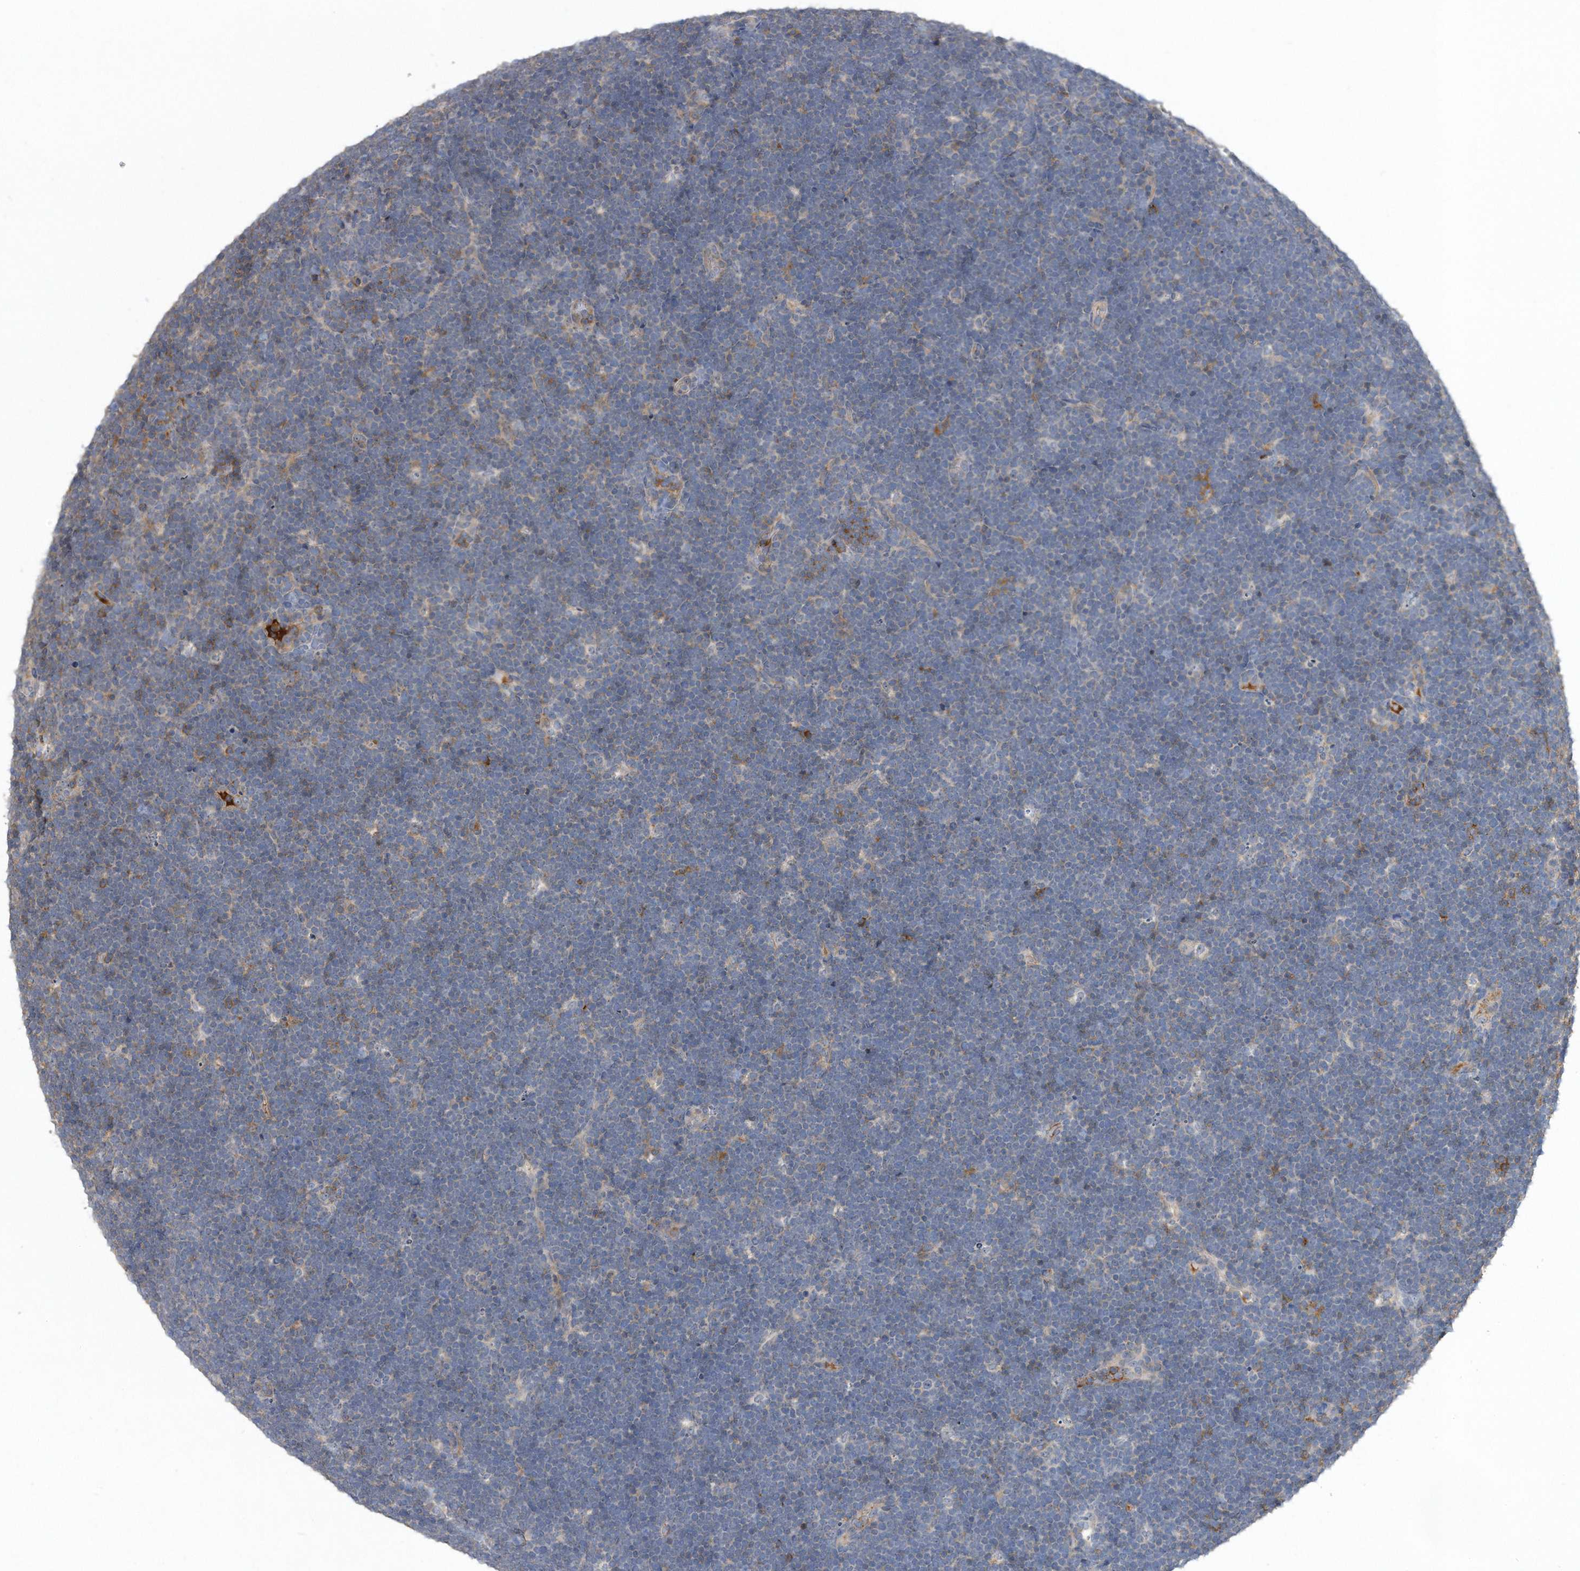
{"staining": {"intensity": "negative", "quantity": "none", "location": "none"}, "tissue": "lymphoma", "cell_type": "Tumor cells", "image_type": "cancer", "snomed": [{"axis": "morphology", "description": "Malignant lymphoma, non-Hodgkin's type, High grade"}, {"axis": "topography", "description": "Lymph node"}], "caption": "Immunohistochemistry (IHC) image of human high-grade malignant lymphoma, non-Hodgkin's type stained for a protein (brown), which displays no staining in tumor cells. The staining was performed using DAB to visualize the protein expression in brown, while the nuclei were stained in blue with hematoxylin (Magnification: 20x).", "gene": "PGBD2", "patient": {"sex": "male", "age": 13}}